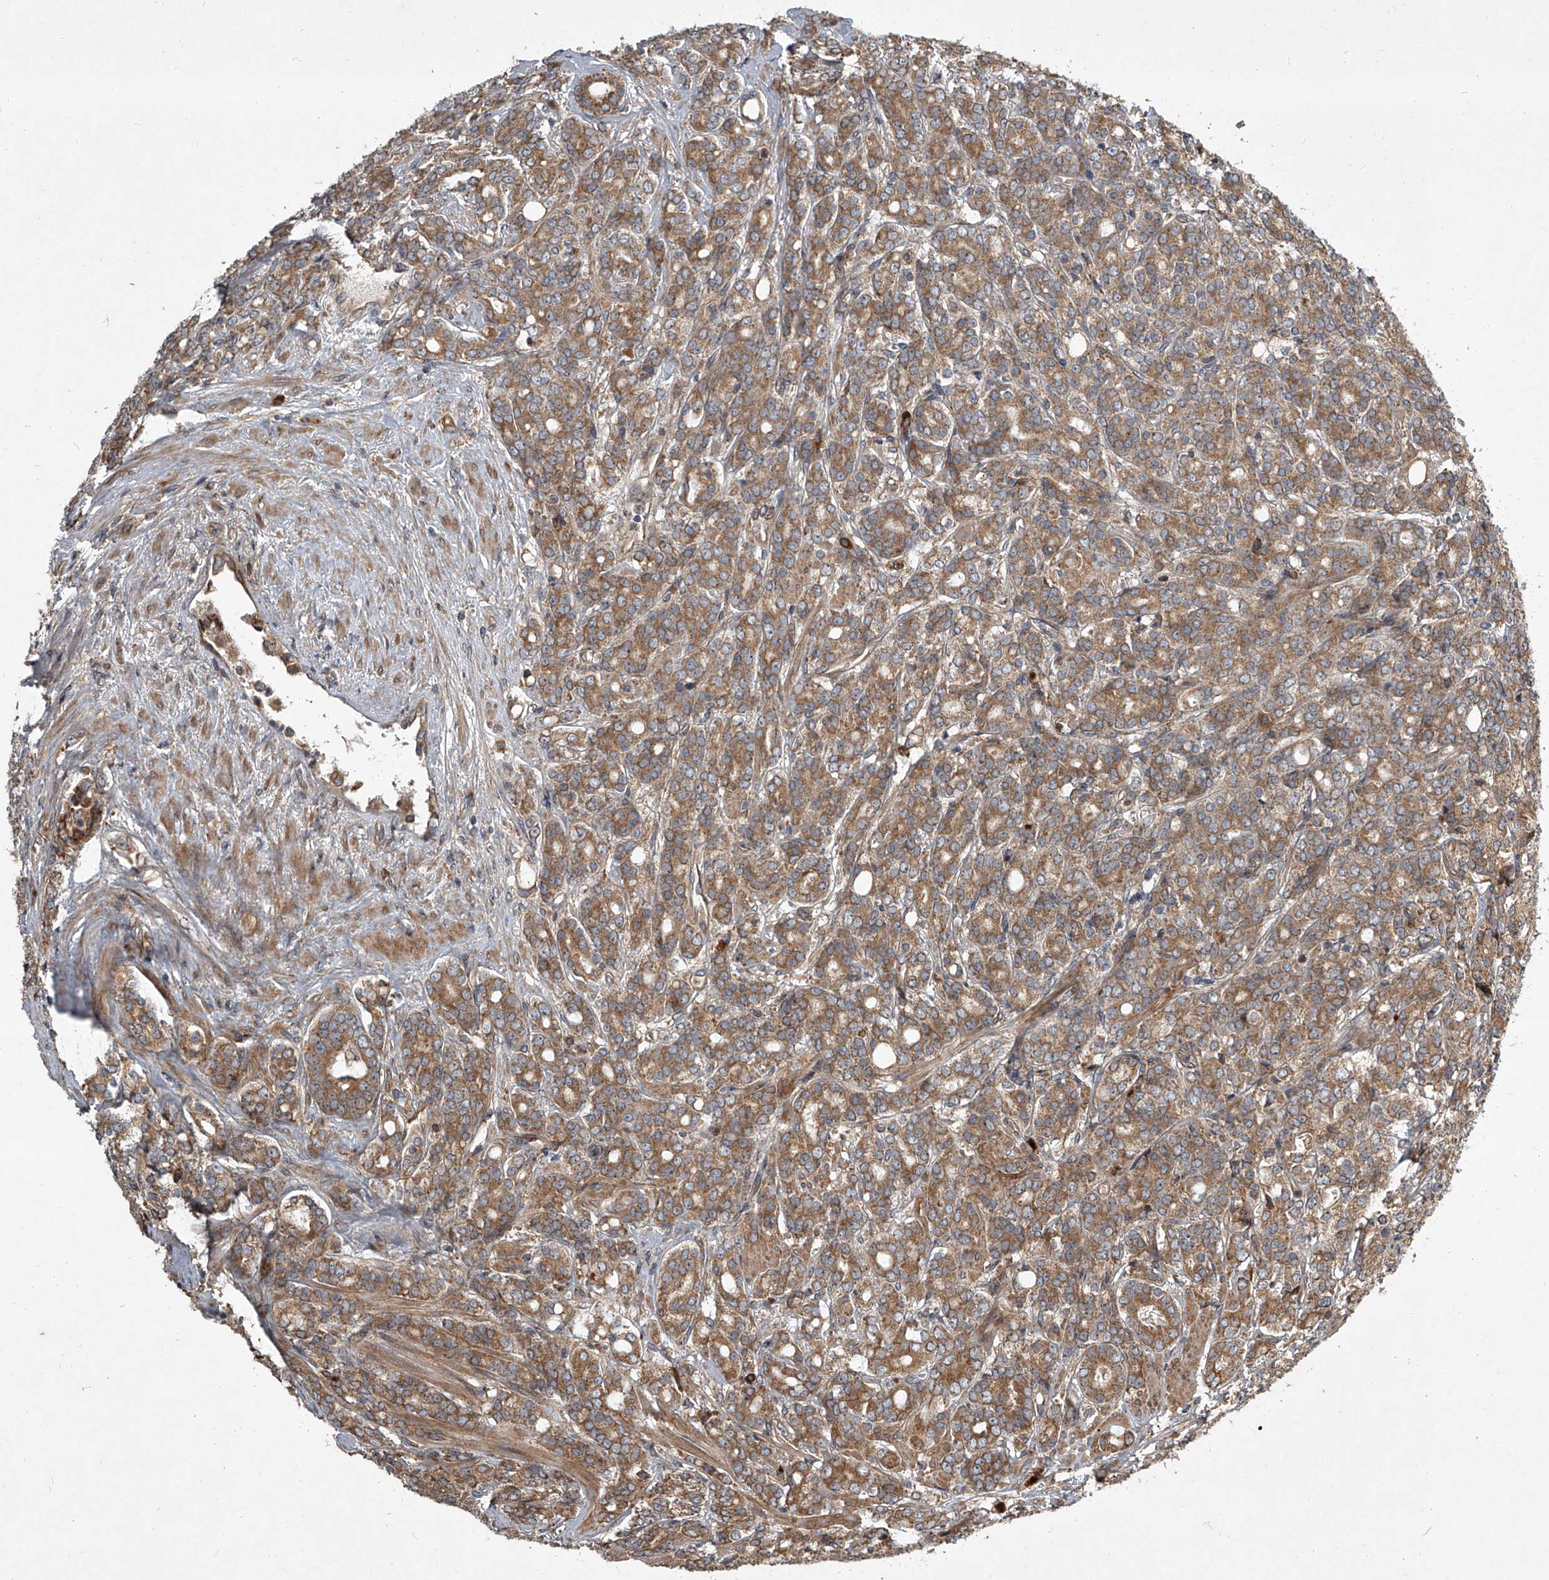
{"staining": {"intensity": "moderate", "quantity": ">75%", "location": "cytoplasmic/membranous"}, "tissue": "prostate cancer", "cell_type": "Tumor cells", "image_type": "cancer", "snomed": [{"axis": "morphology", "description": "Adenocarcinoma, High grade"}, {"axis": "topography", "description": "Prostate"}], "caption": "Prostate cancer was stained to show a protein in brown. There is medium levels of moderate cytoplasmic/membranous expression in about >75% of tumor cells.", "gene": "EVA1C", "patient": {"sex": "male", "age": 62}}